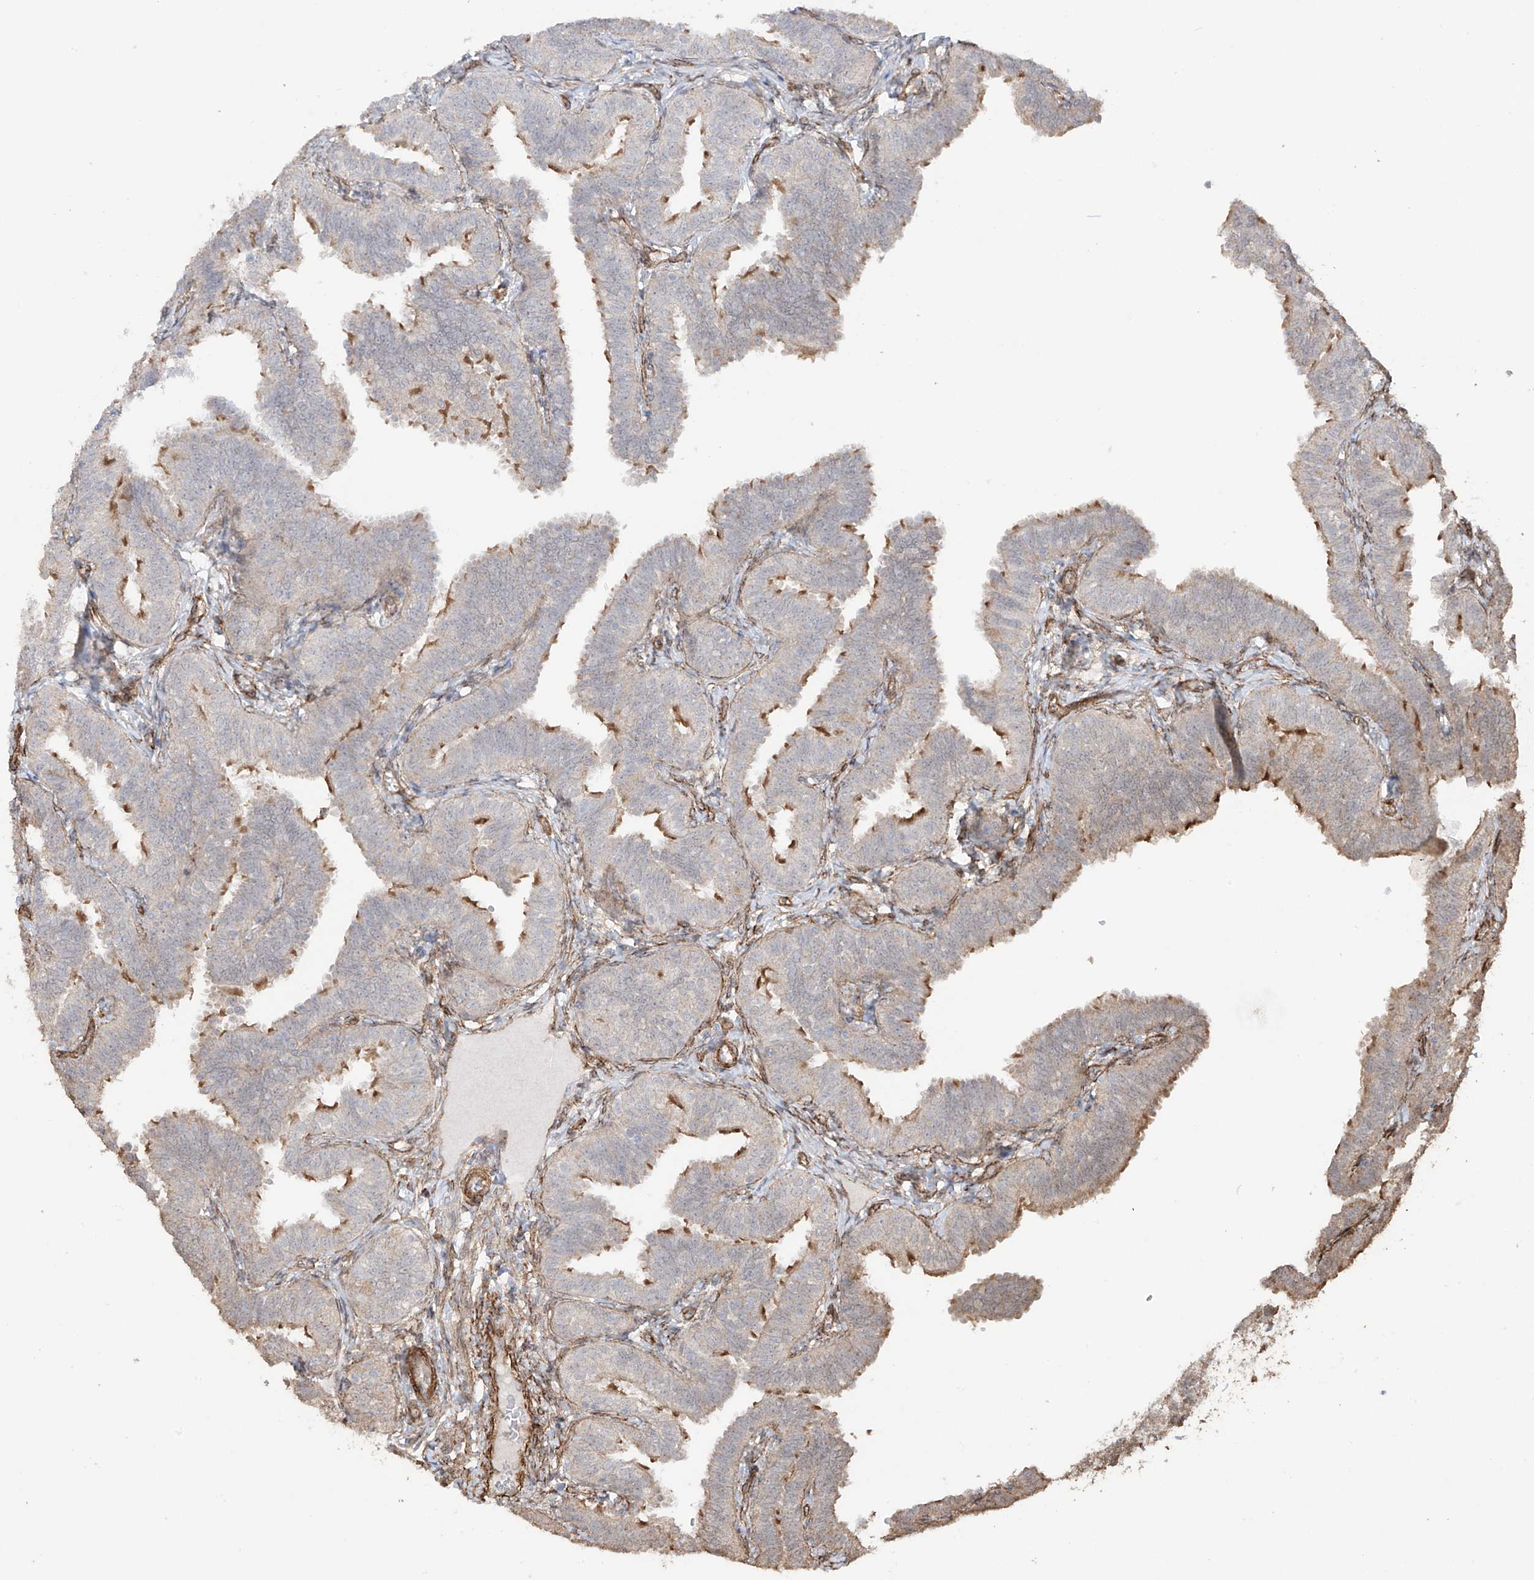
{"staining": {"intensity": "moderate", "quantity": "25%-75%", "location": "cytoplasmic/membranous"}, "tissue": "fallopian tube", "cell_type": "Glandular cells", "image_type": "normal", "snomed": [{"axis": "morphology", "description": "Normal tissue, NOS"}, {"axis": "topography", "description": "Fallopian tube"}], "caption": "Fallopian tube stained with IHC exhibits moderate cytoplasmic/membranous expression in about 25%-75% of glandular cells.", "gene": "TTLL5", "patient": {"sex": "female", "age": 35}}